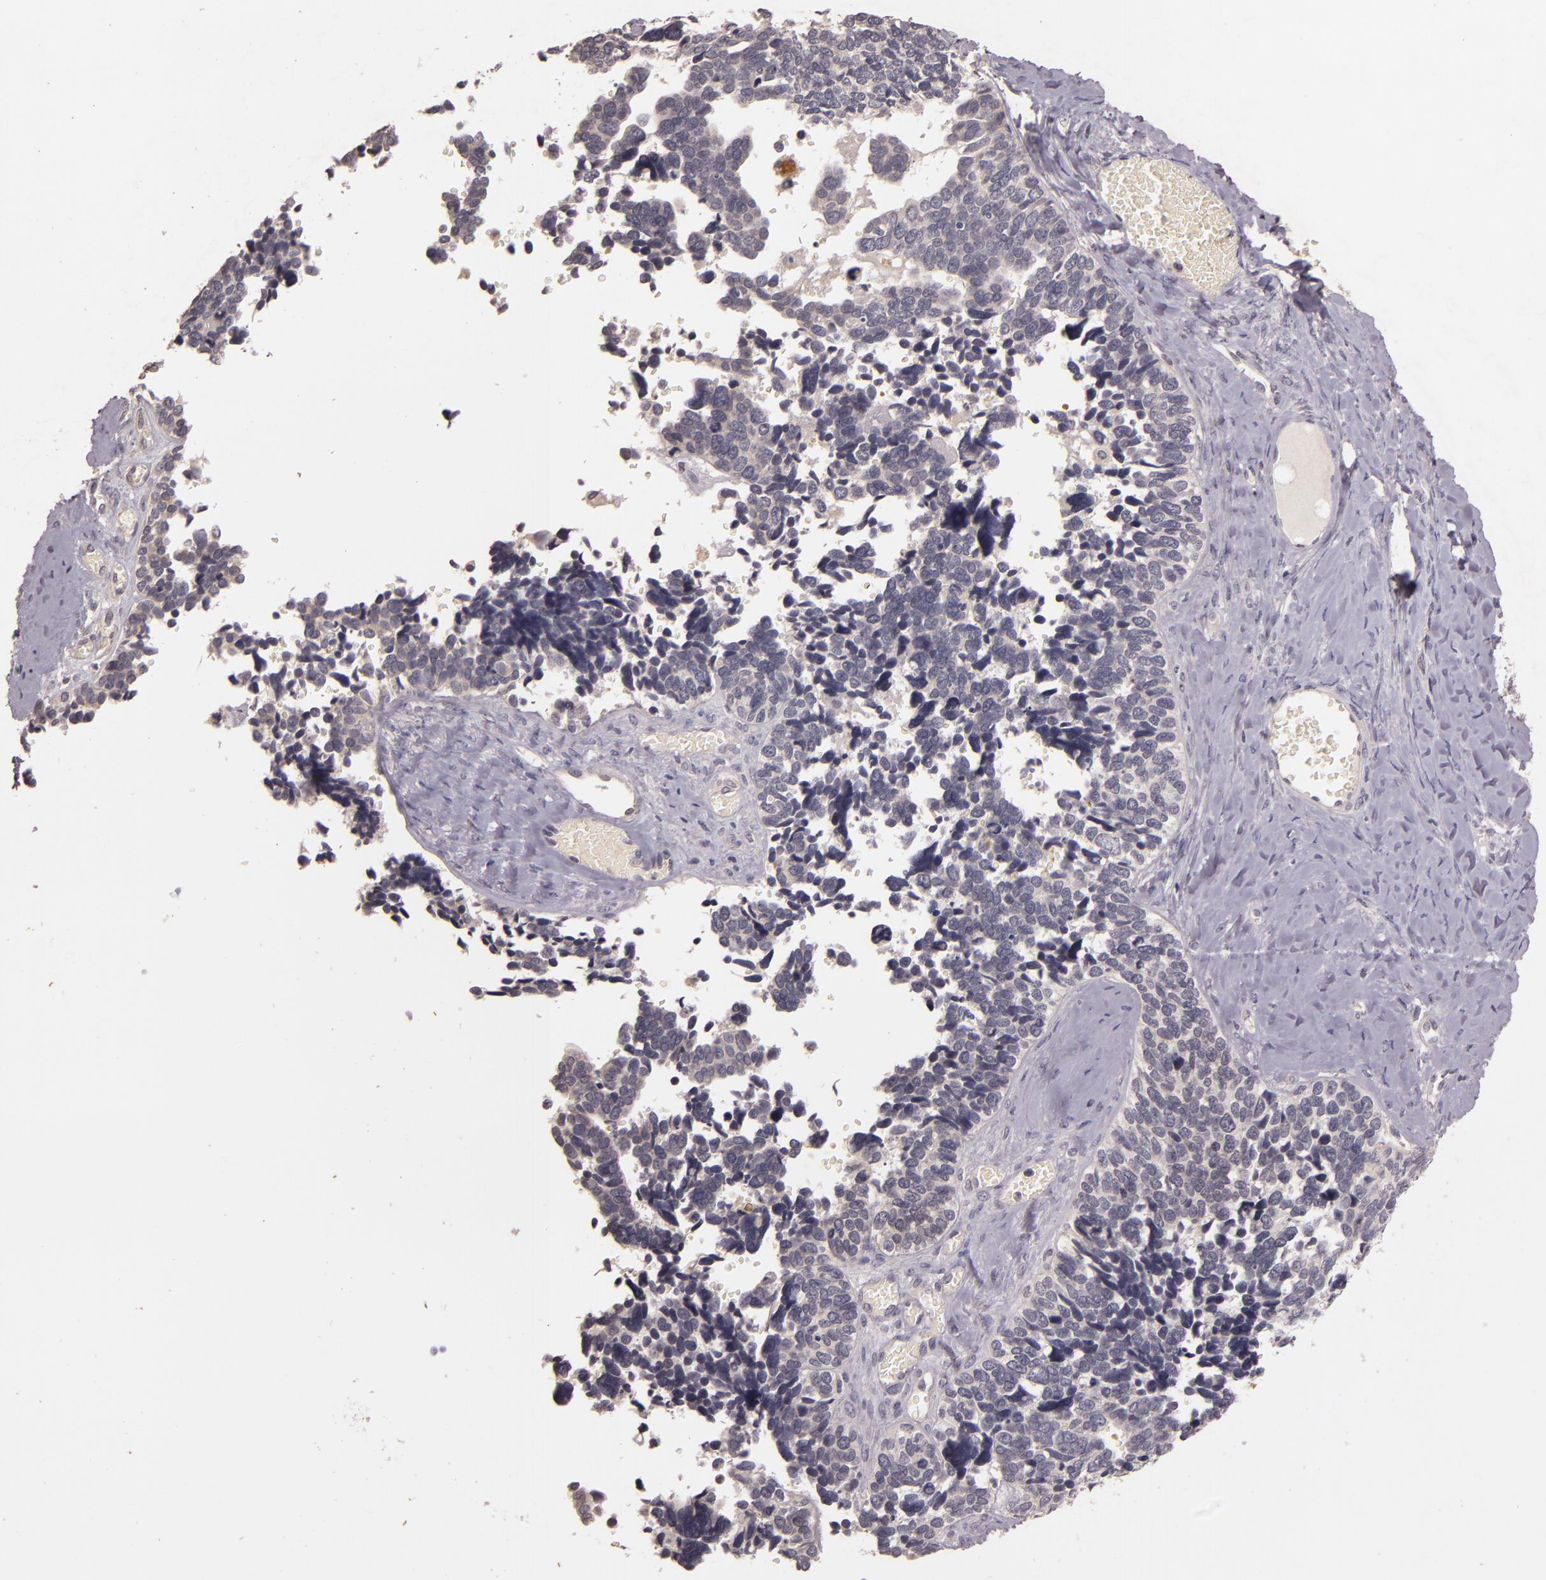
{"staining": {"intensity": "negative", "quantity": "none", "location": "none"}, "tissue": "ovarian cancer", "cell_type": "Tumor cells", "image_type": "cancer", "snomed": [{"axis": "morphology", "description": "Cystadenocarcinoma, serous, NOS"}, {"axis": "topography", "description": "Ovary"}], "caption": "Immunohistochemical staining of human ovarian cancer demonstrates no significant staining in tumor cells.", "gene": "TFF1", "patient": {"sex": "female", "age": 77}}